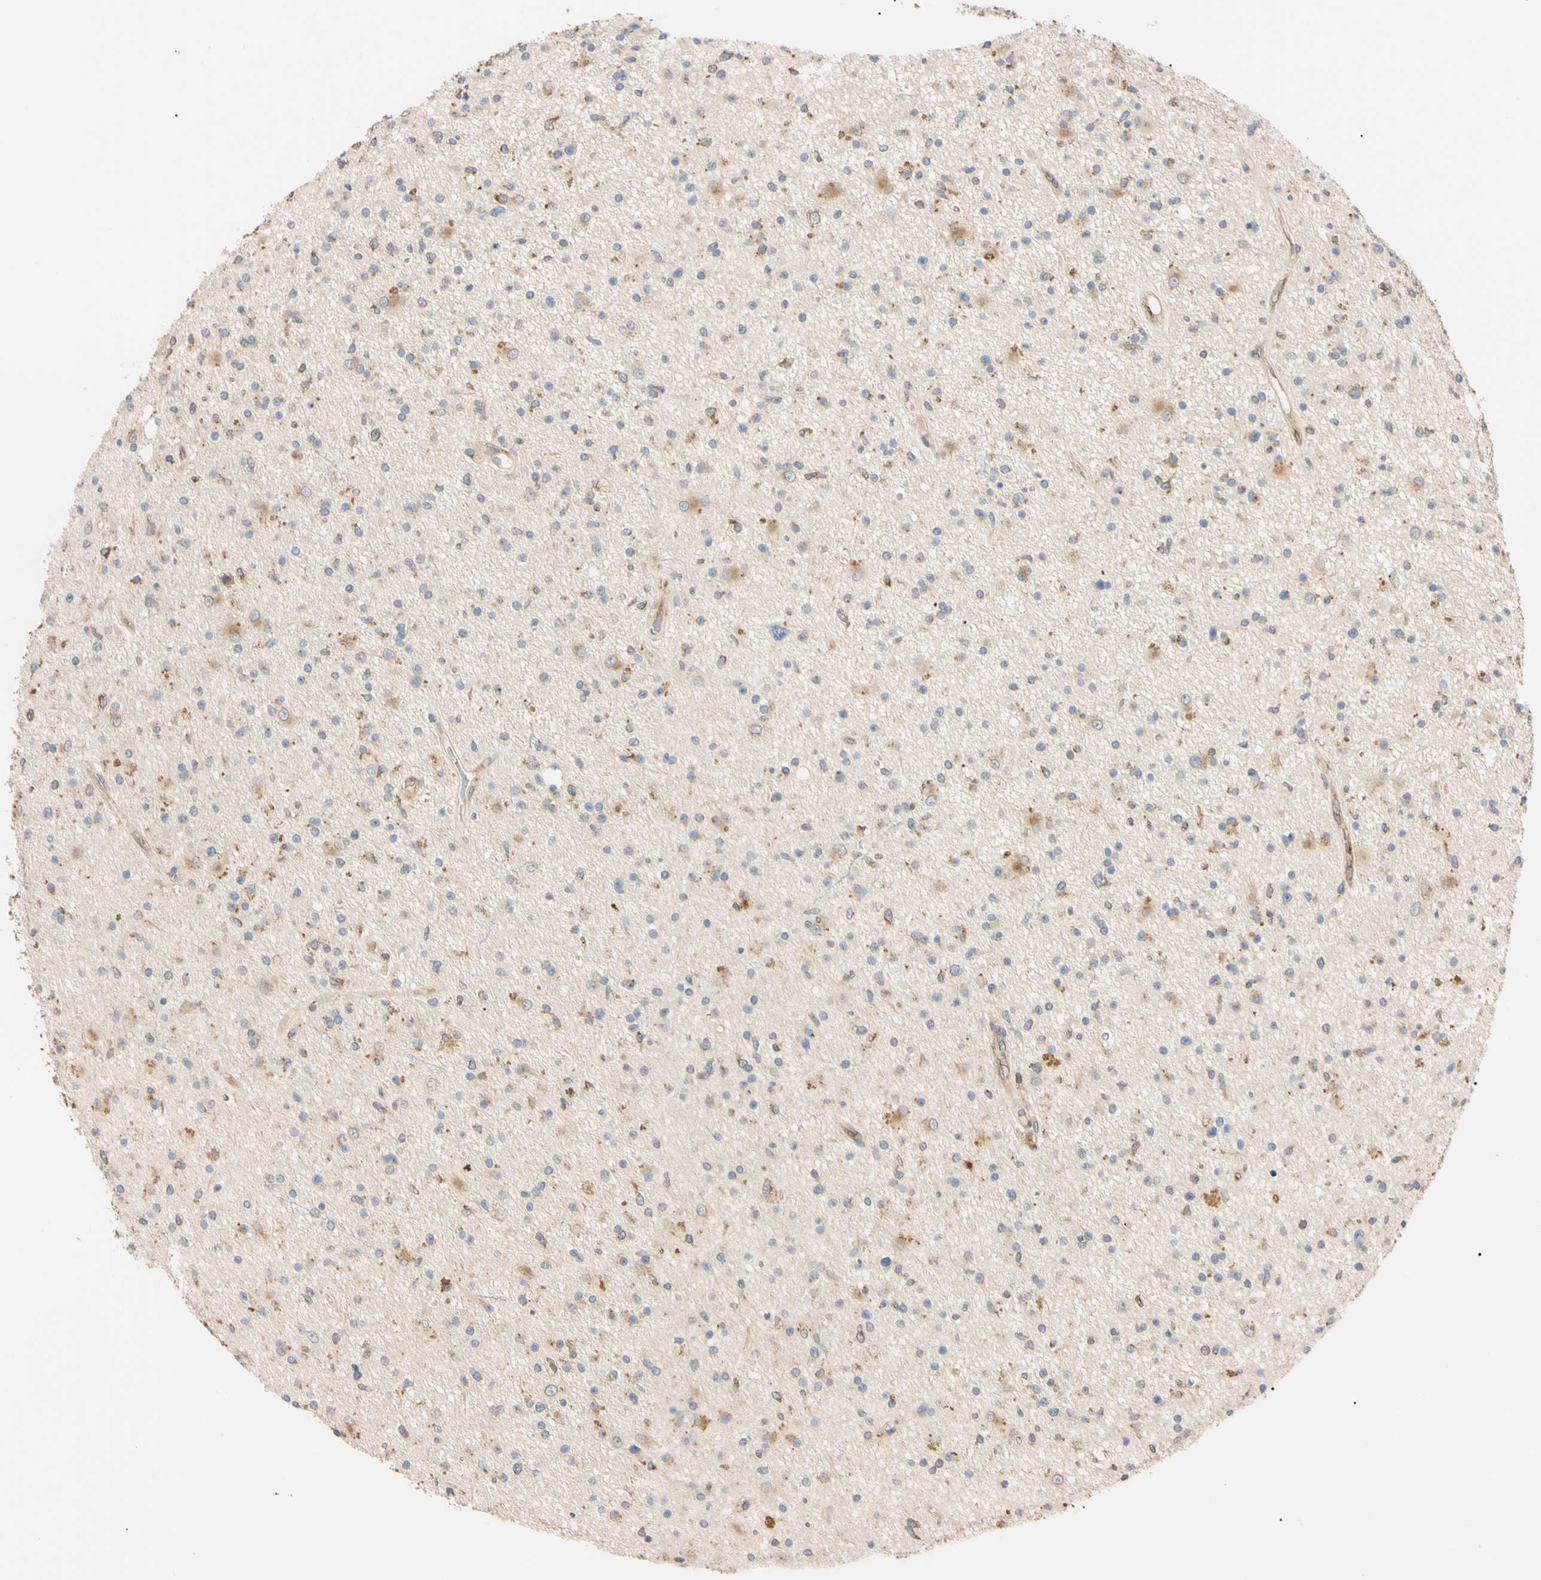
{"staining": {"intensity": "moderate", "quantity": "<25%", "location": "cytoplasmic/membranous"}, "tissue": "glioma", "cell_type": "Tumor cells", "image_type": "cancer", "snomed": [{"axis": "morphology", "description": "Glioma, malignant, High grade"}, {"axis": "topography", "description": "Brain"}], "caption": "Malignant high-grade glioma stained for a protein (brown) demonstrates moderate cytoplasmic/membranous positive expression in about <25% of tumor cells.", "gene": "IER3IP1", "patient": {"sex": "male", "age": 33}}